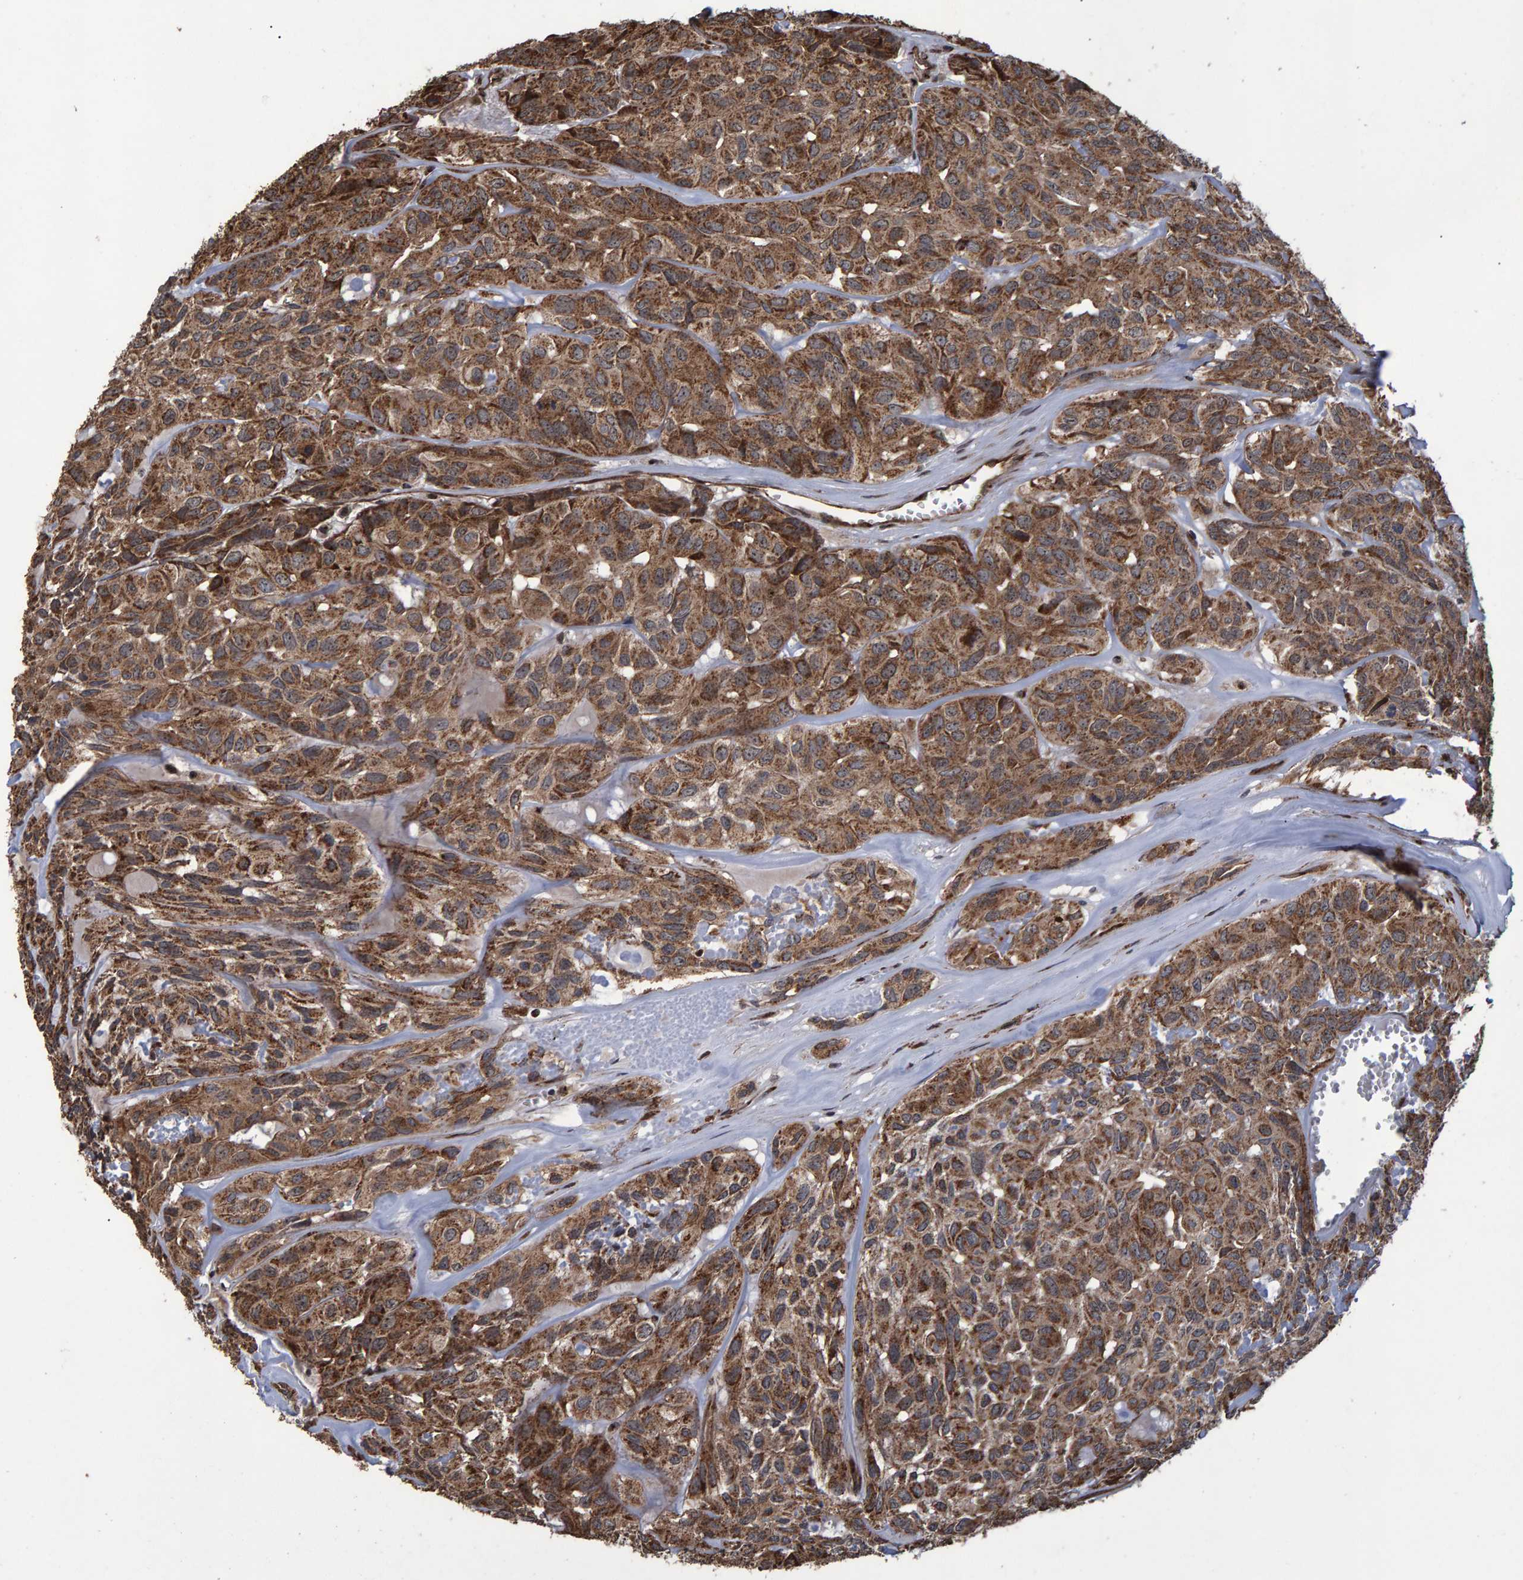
{"staining": {"intensity": "strong", "quantity": ">75%", "location": "cytoplasmic/membranous,nuclear"}, "tissue": "head and neck cancer", "cell_type": "Tumor cells", "image_type": "cancer", "snomed": [{"axis": "morphology", "description": "Adenocarcinoma, NOS"}, {"axis": "topography", "description": "Salivary gland, NOS"}, {"axis": "topography", "description": "Head-Neck"}], "caption": "Adenocarcinoma (head and neck) tissue displays strong cytoplasmic/membranous and nuclear positivity in approximately >75% of tumor cells, visualized by immunohistochemistry. The staining was performed using DAB to visualize the protein expression in brown, while the nuclei were stained in blue with hematoxylin (Magnification: 20x).", "gene": "TRIM68", "patient": {"sex": "female", "age": 76}}